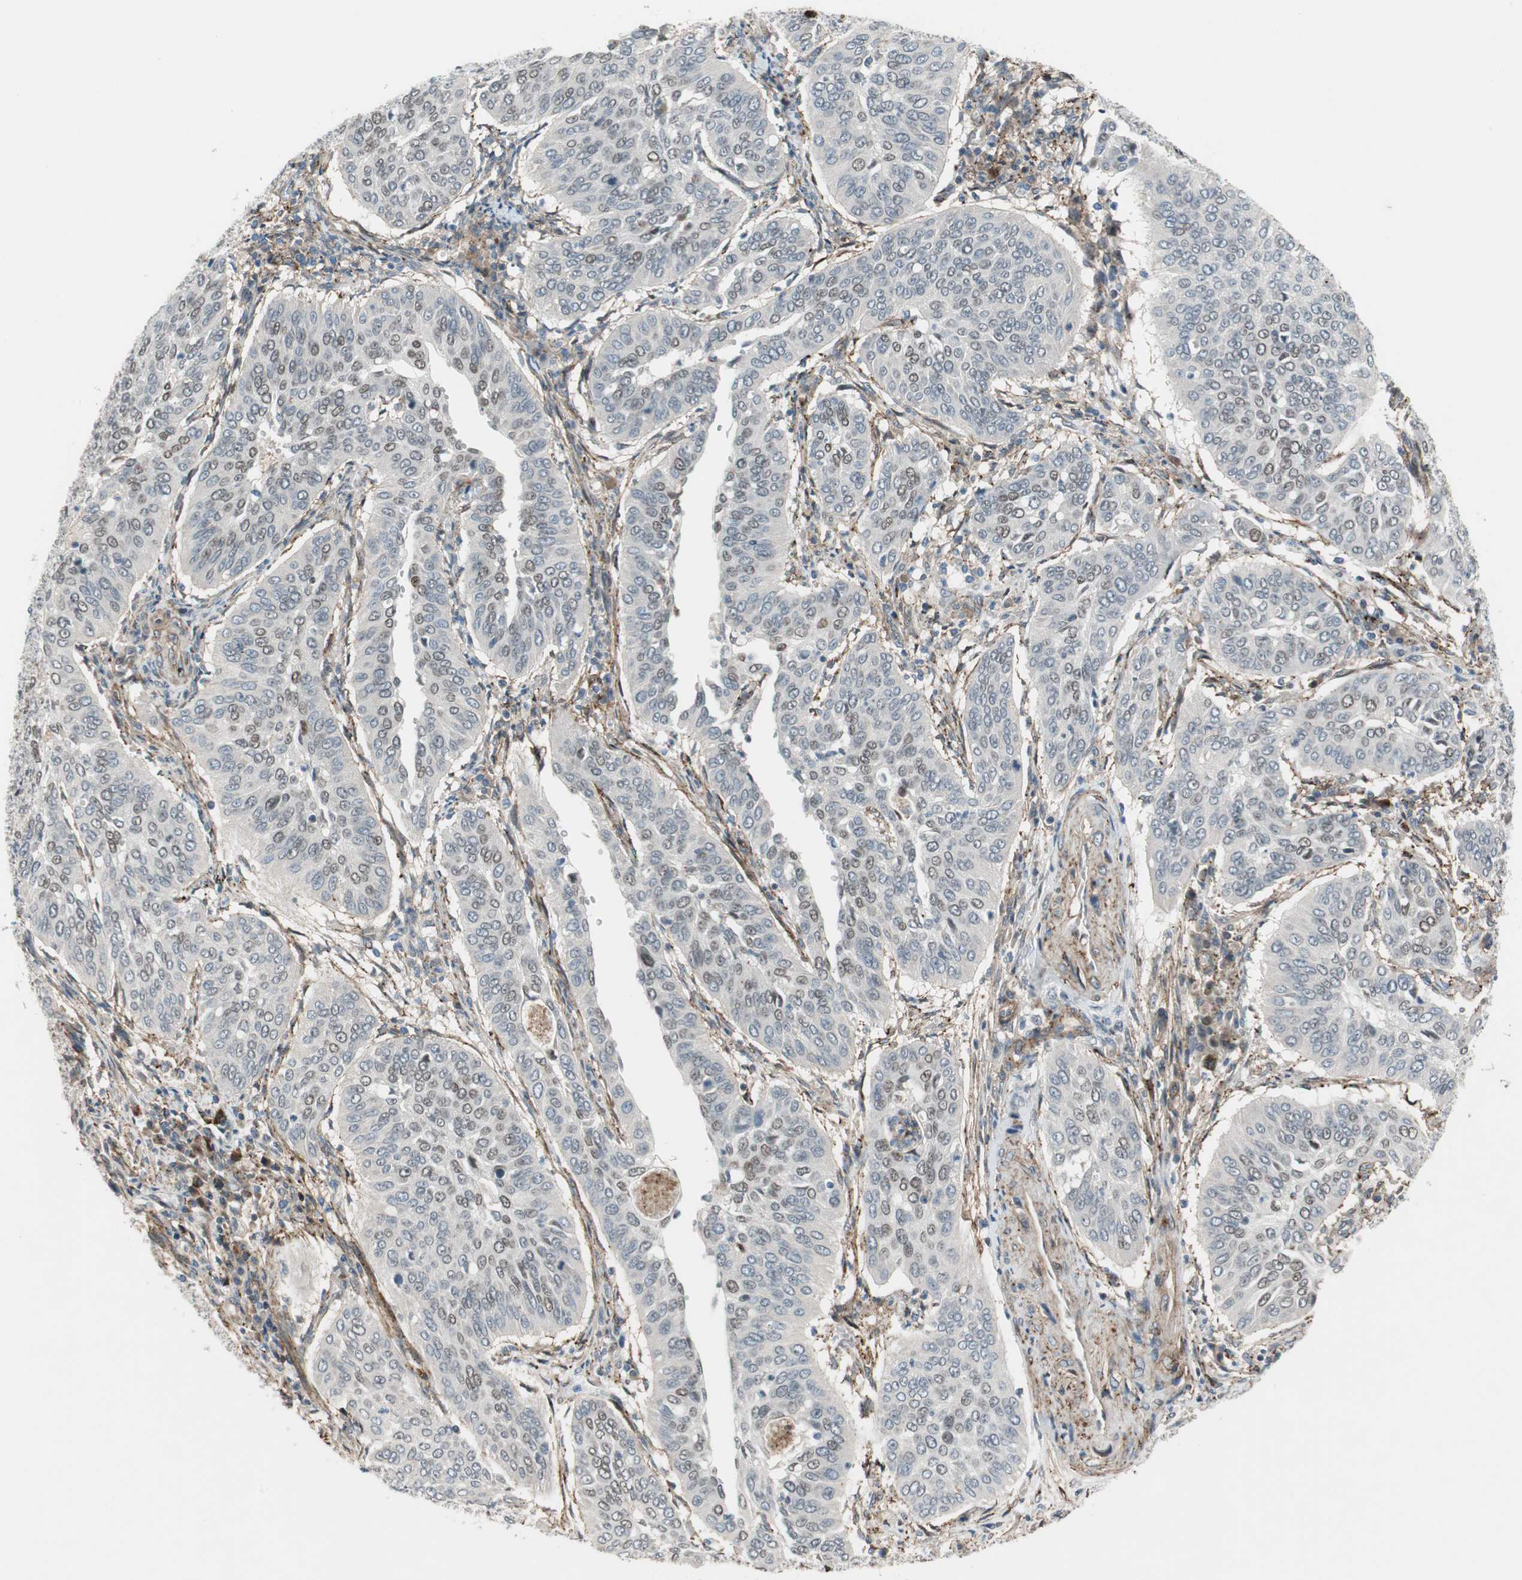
{"staining": {"intensity": "weak", "quantity": "<25%", "location": "nuclear"}, "tissue": "cervical cancer", "cell_type": "Tumor cells", "image_type": "cancer", "snomed": [{"axis": "morphology", "description": "Normal tissue, NOS"}, {"axis": "morphology", "description": "Squamous cell carcinoma, NOS"}, {"axis": "topography", "description": "Cervix"}], "caption": "This is a histopathology image of IHC staining of cervical squamous cell carcinoma, which shows no positivity in tumor cells.", "gene": "GRHL1", "patient": {"sex": "female", "age": 39}}